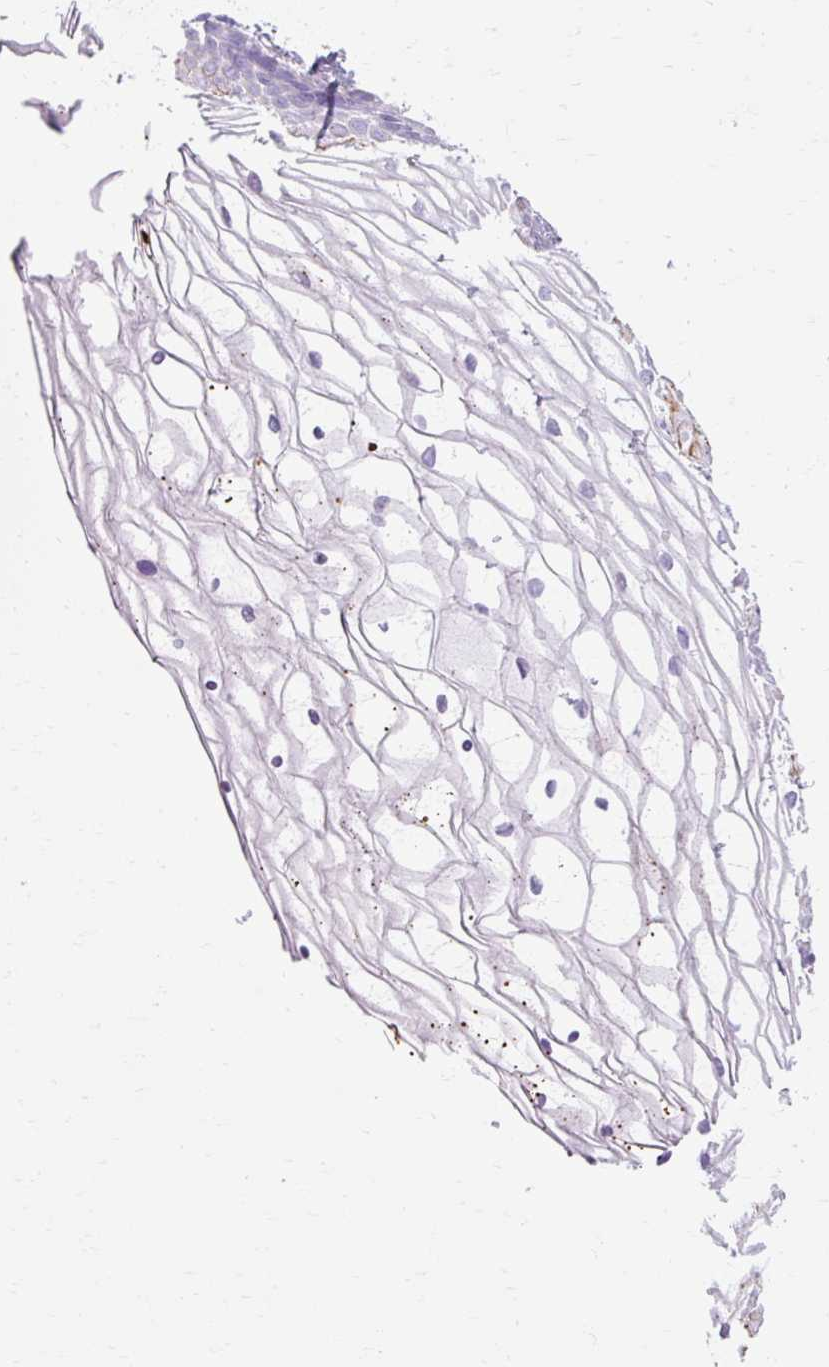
{"staining": {"intensity": "negative", "quantity": "none", "location": "none"}, "tissue": "vagina", "cell_type": "Squamous epithelial cells", "image_type": "normal", "snomed": [{"axis": "morphology", "description": "Normal tissue, NOS"}, {"axis": "topography", "description": "Vagina"}], "caption": "Immunohistochemistry (IHC) photomicrograph of benign vagina: human vagina stained with DAB (3,3'-diaminobenzidine) reveals no significant protein positivity in squamous epithelial cells.", "gene": "B3GNT4", "patient": {"sex": "female", "age": 56}}